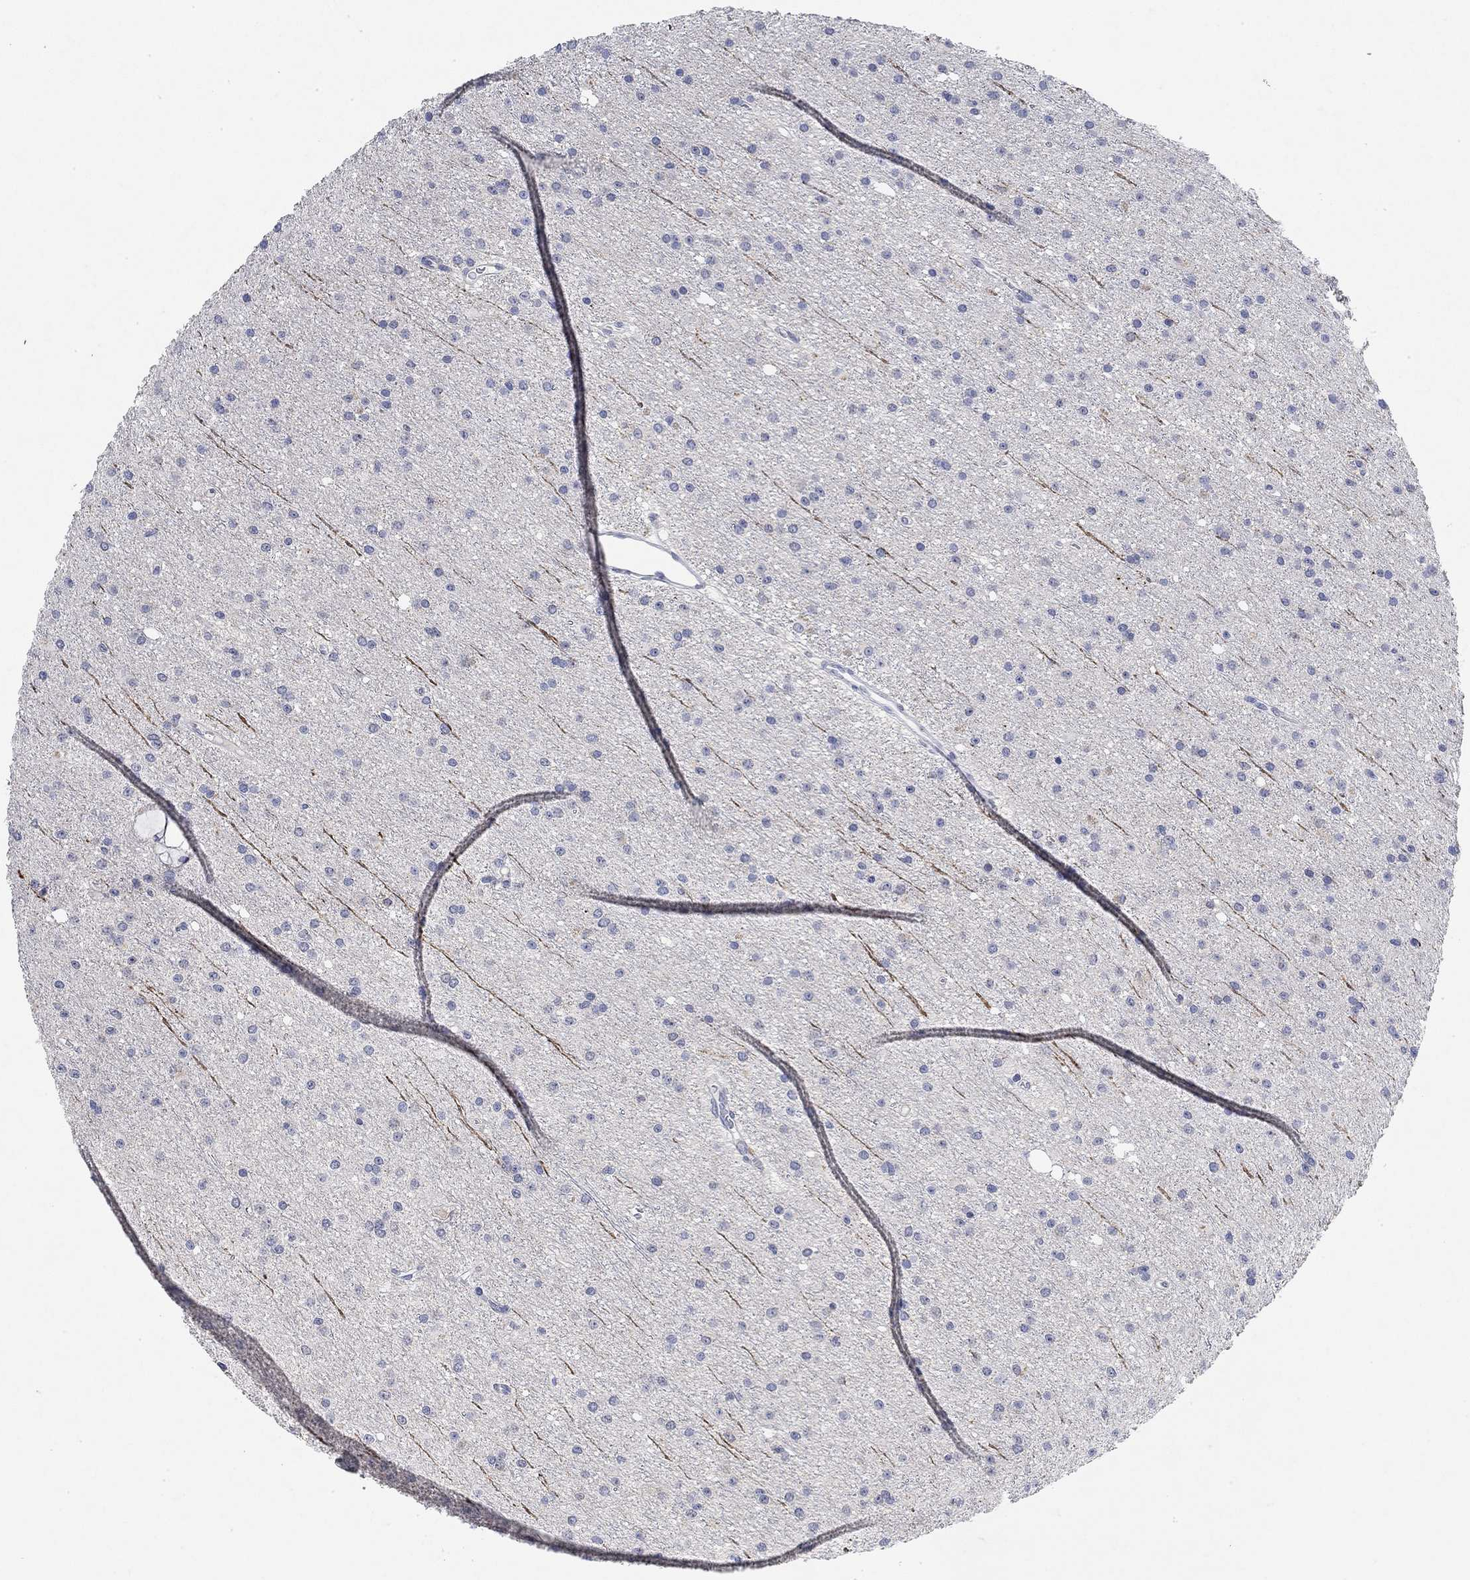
{"staining": {"intensity": "negative", "quantity": "none", "location": "none"}, "tissue": "glioma", "cell_type": "Tumor cells", "image_type": "cancer", "snomed": [{"axis": "morphology", "description": "Glioma, malignant, Low grade"}, {"axis": "topography", "description": "Brain"}], "caption": "Glioma was stained to show a protein in brown. There is no significant positivity in tumor cells.", "gene": "VAT1L", "patient": {"sex": "male", "age": 27}}